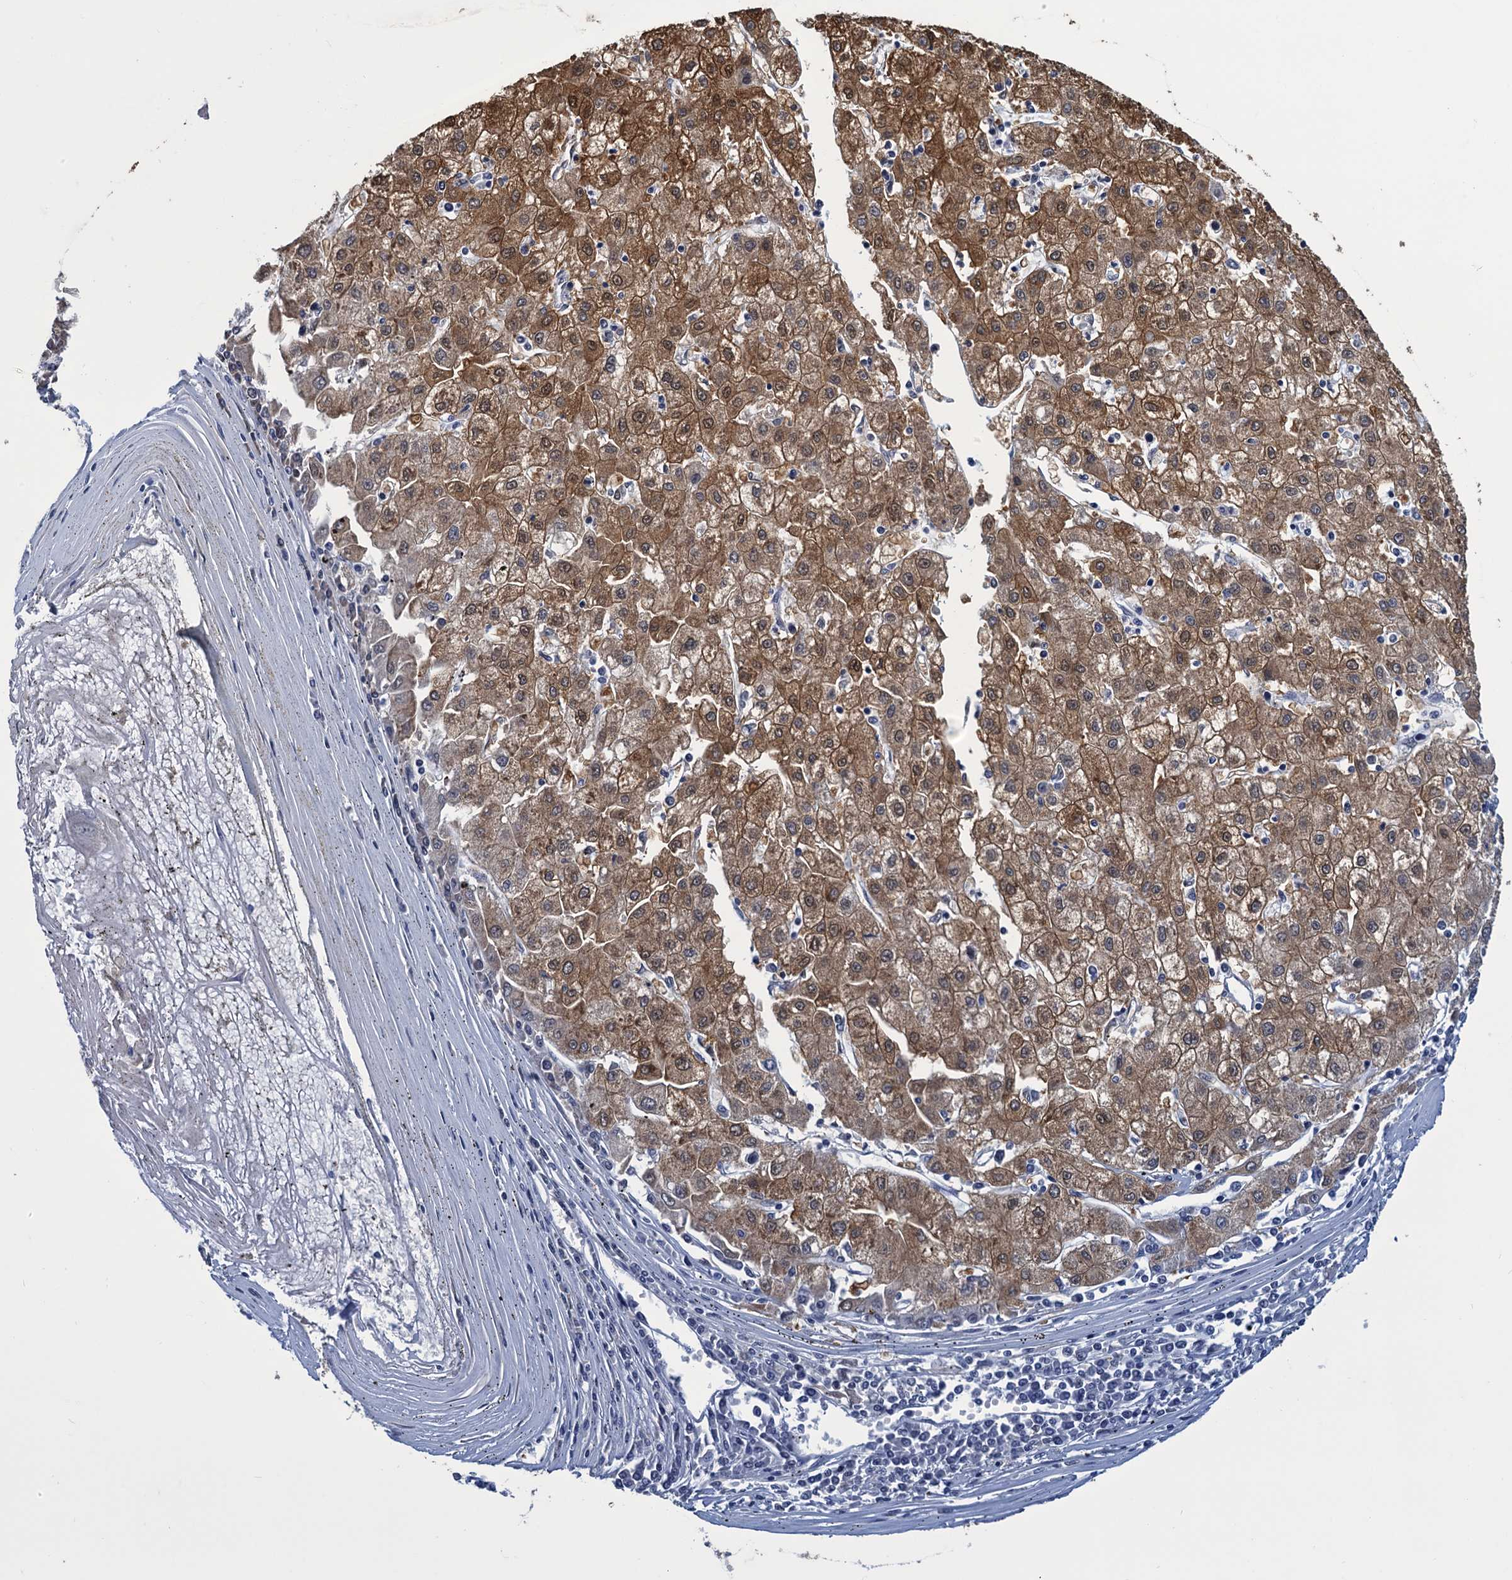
{"staining": {"intensity": "moderate", "quantity": ">75%", "location": "cytoplasmic/membranous,nuclear"}, "tissue": "liver cancer", "cell_type": "Tumor cells", "image_type": "cancer", "snomed": [{"axis": "morphology", "description": "Carcinoma, Hepatocellular, NOS"}, {"axis": "topography", "description": "Liver"}], "caption": "Moderate cytoplasmic/membranous and nuclear expression is identified in approximately >75% of tumor cells in liver hepatocellular carcinoma.", "gene": "GINS3", "patient": {"sex": "male", "age": 72}}